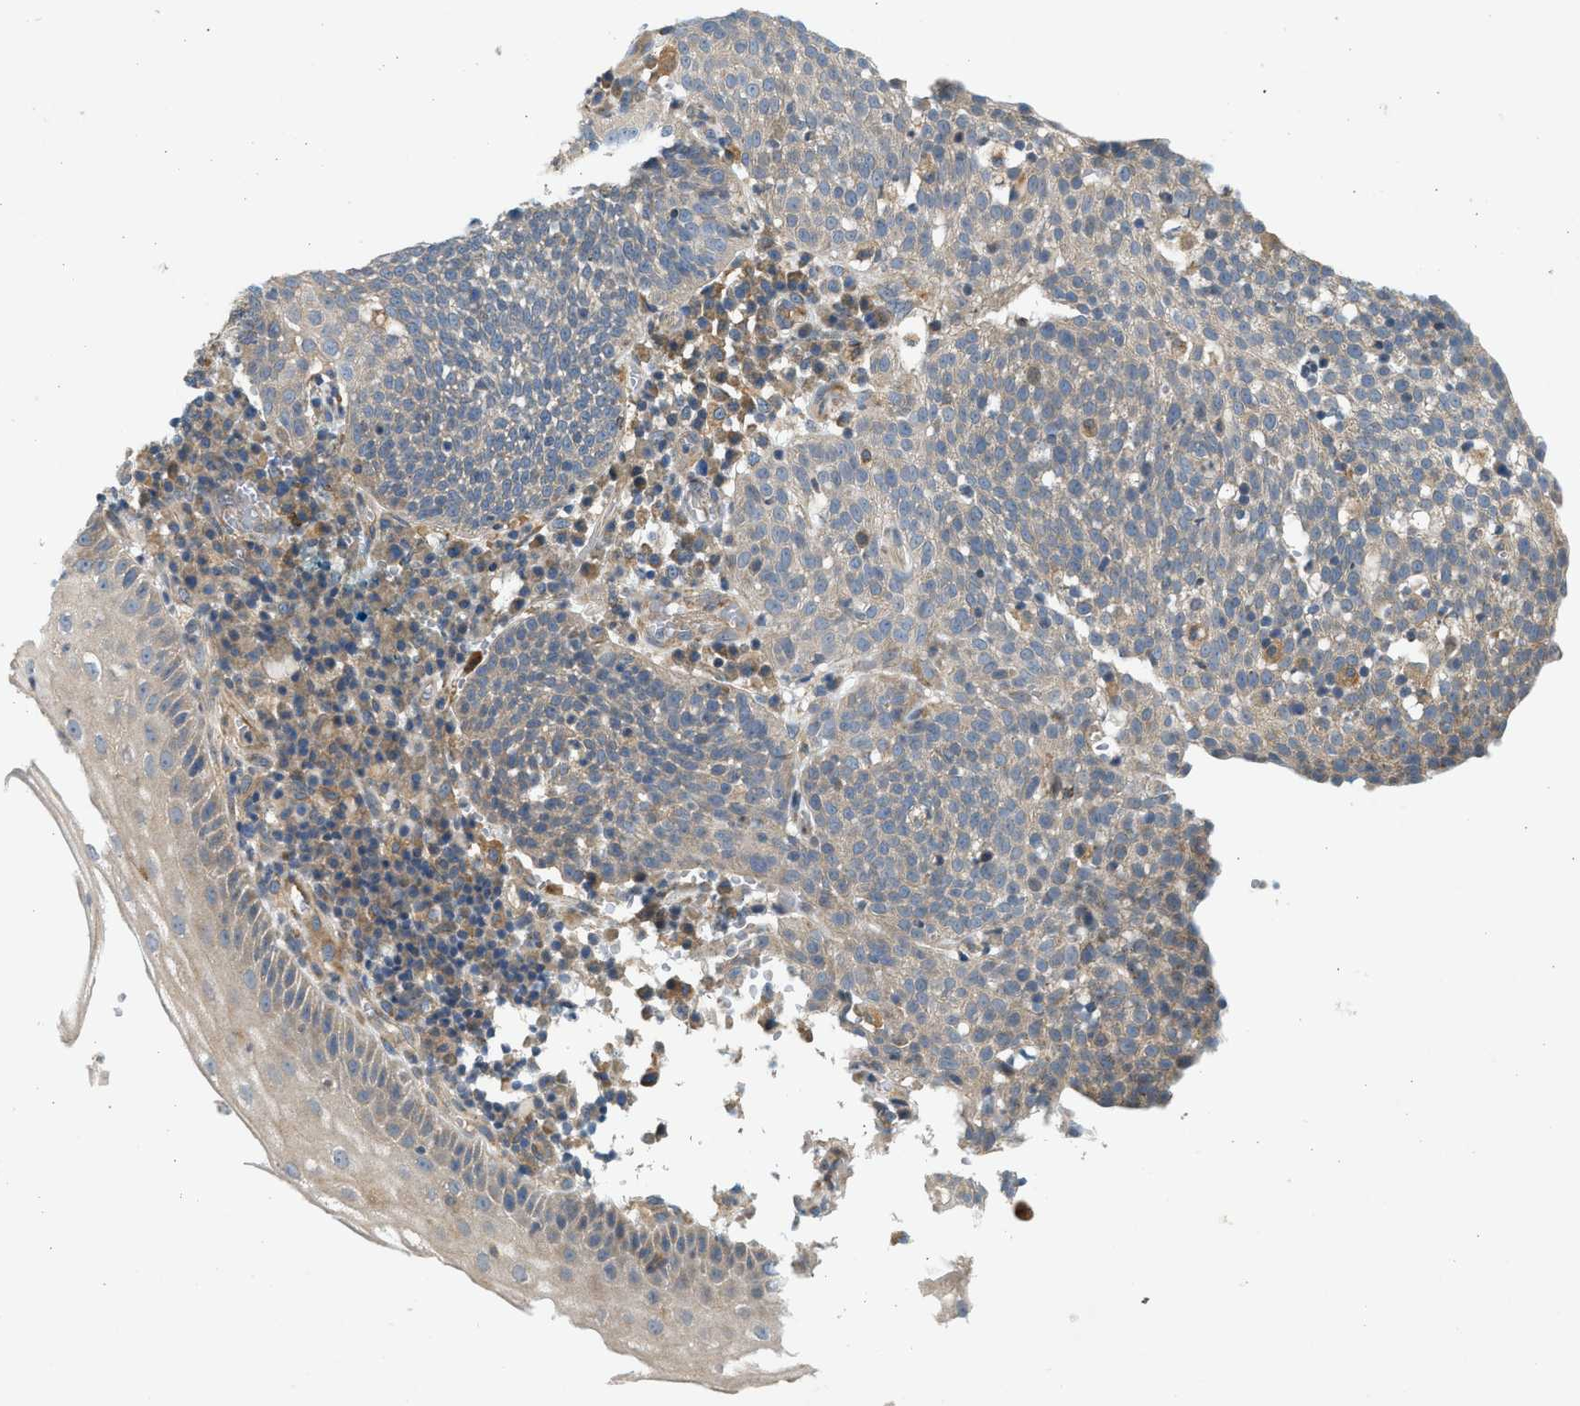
{"staining": {"intensity": "weak", "quantity": ">75%", "location": "cytoplasmic/membranous"}, "tissue": "cervical cancer", "cell_type": "Tumor cells", "image_type": "cancer", "snomed": [{"axis": "morphology", "description": "Squamous cell carcinoma, NOS"}, {"axis": "topography", "description": "Cervix"}], "caption": "There is low levels of weak cytoplasmic/membranous expression in tumor cells of cervical cancer (squamous cell carcinoma), as demonstrated by immunohistochemical staining (brown color).", "gene": "KDELR2", "patient": {"sex": "female", "age": 34}}